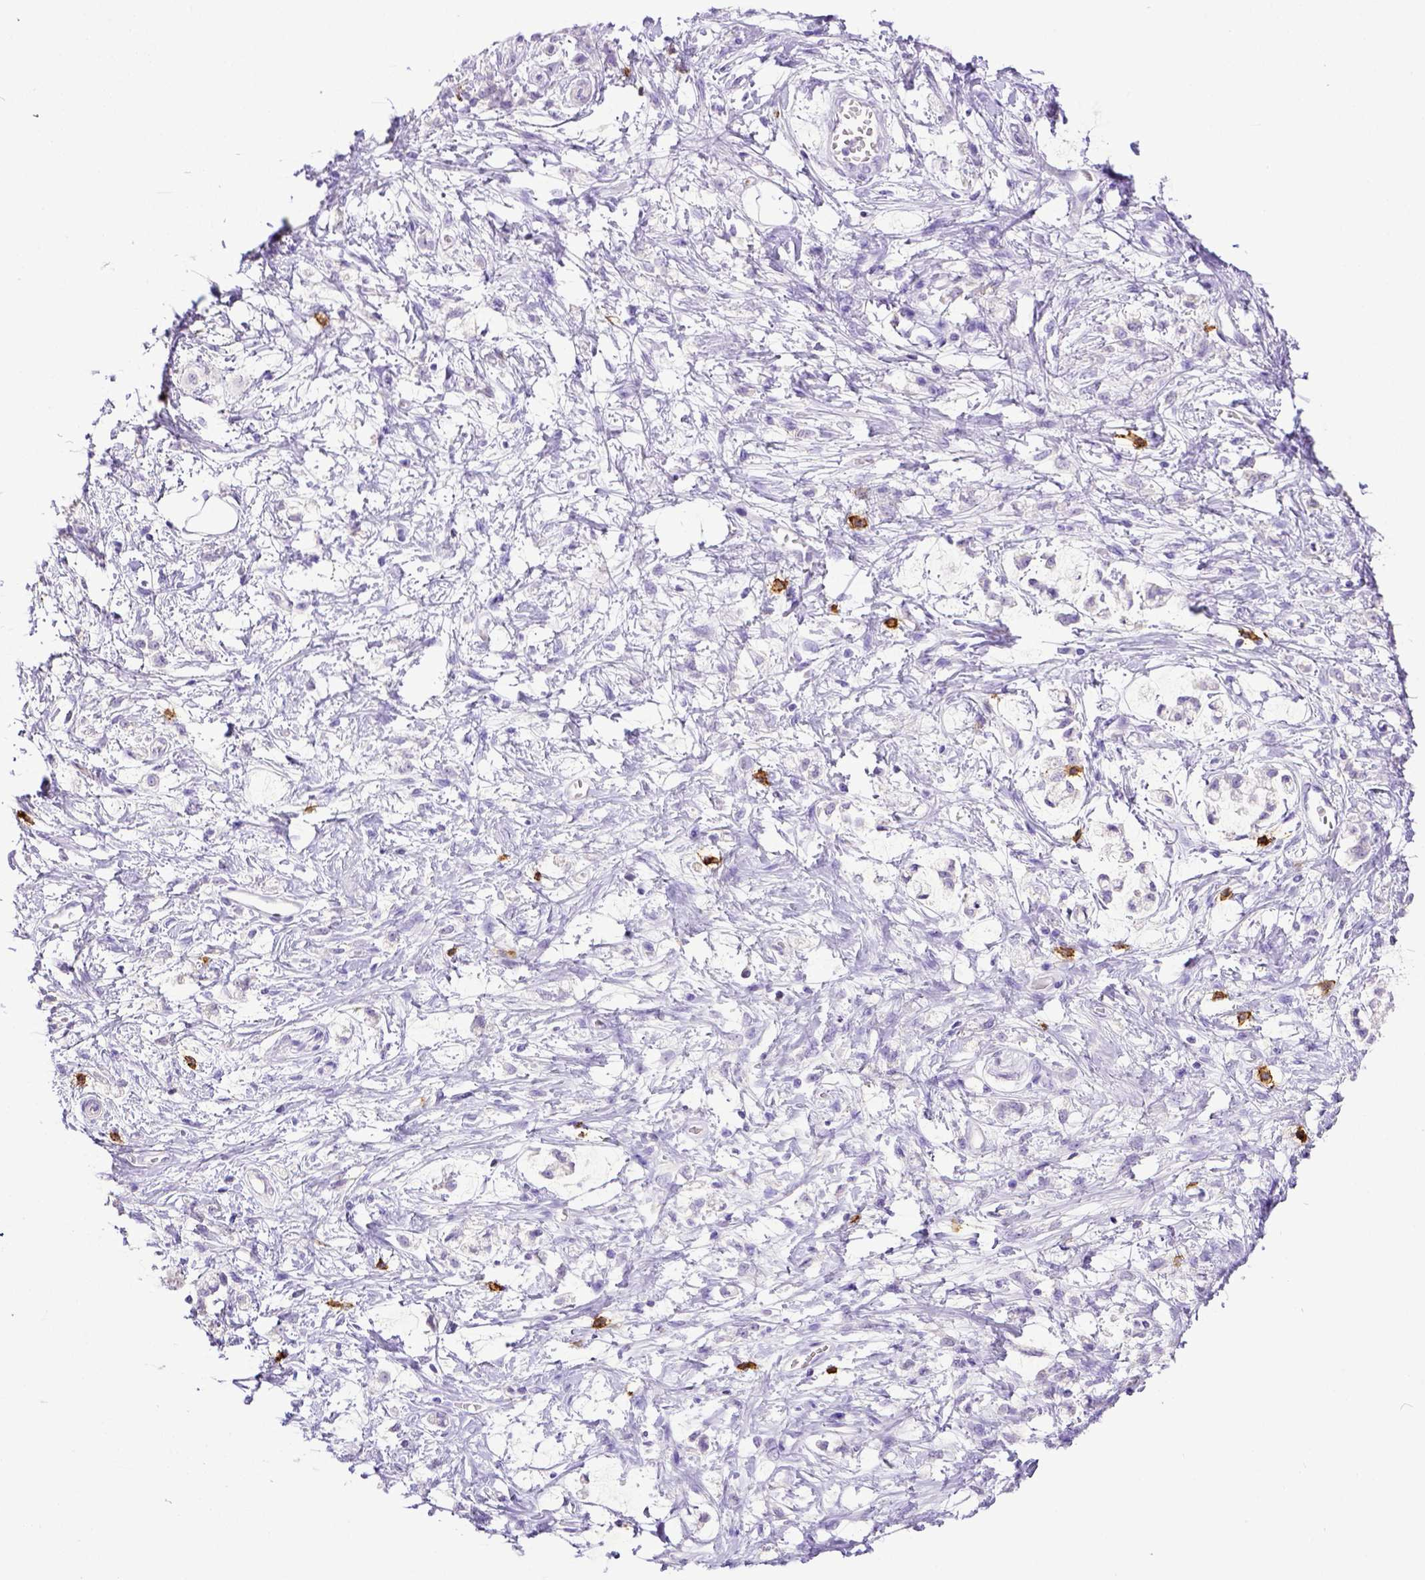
{"staining": {"intensity": "negative", "quantity": "none", "location": "none"}, "tissue": "stomach cancer", "cell_type": "Tumor cells", "image_type": "cancer", "snomed": [{"axis": "morphology", "description": "Adenocarcinoma, NOS"}, {"axis": "topography", "description": "Stomach"}], "caption": "The micrograph displays no significant expression in tumor cells of adenocarcinoma (stomach).", "gene": "KIT", "patient": {"sex": "female", "age": 60}}